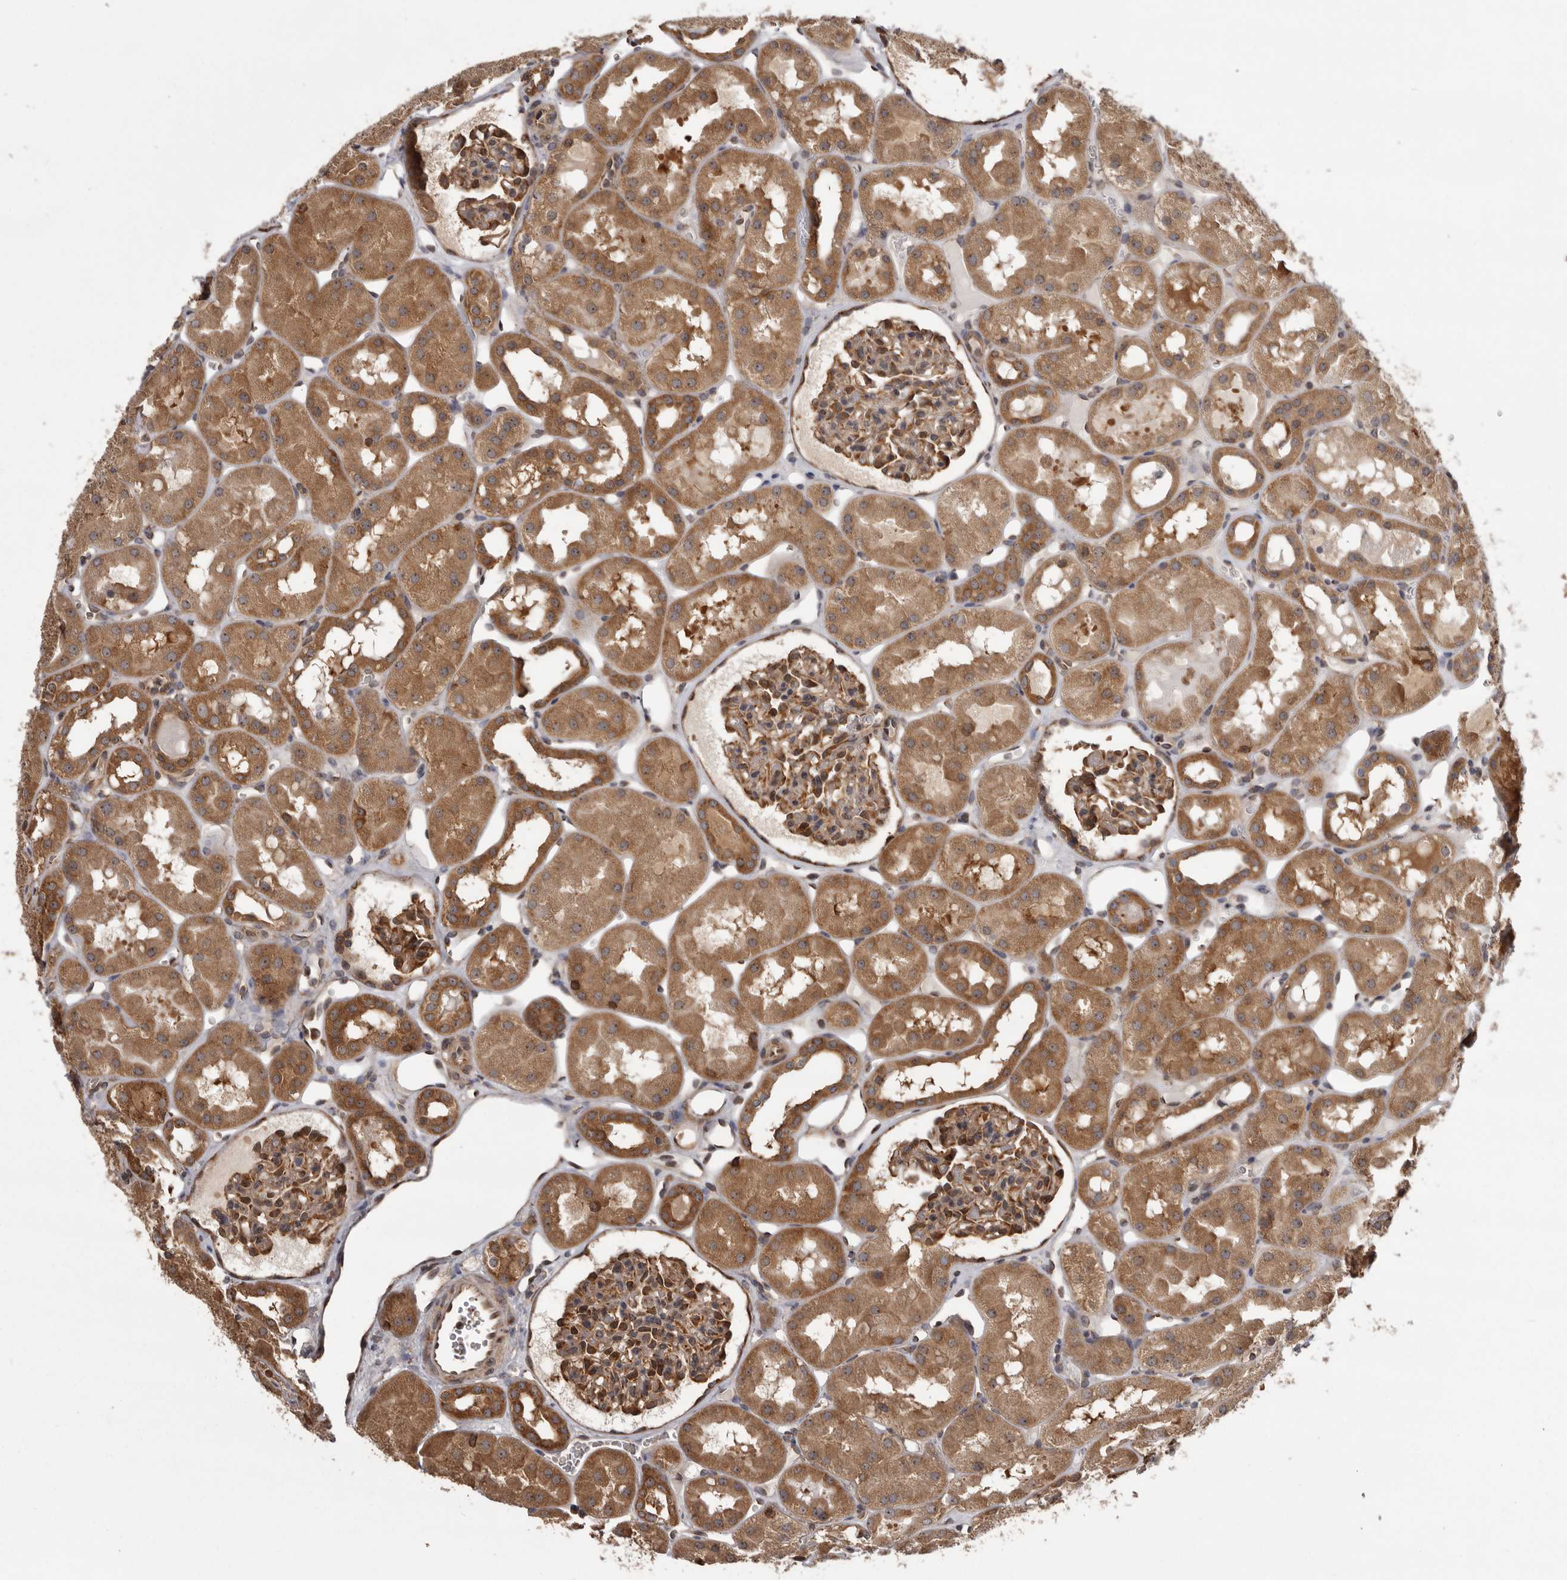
{"staining": {"intensity": "moderate", "quantity": "25%-75%", "location": "cytoplasmic/membranous"}, "tissue": "kidney", "cell_type": "Cells in glomeruli", "image_type": "normal", "snomed": [{"axis": "morphology", "description": "Normal tissue, NOS"}, {"axis": "topography", "description": "Kidney"}], "caption": "Kidney stained with immunohistochemistry reveals moderate cytoplasmic/membranous staining in approximately 25%-75% of cells in glomeruli. (Brightfield microscopy of DAB IHC at high magnification).", "gene": "DARS1", "patient": {"sex": "male", "age": 16}}